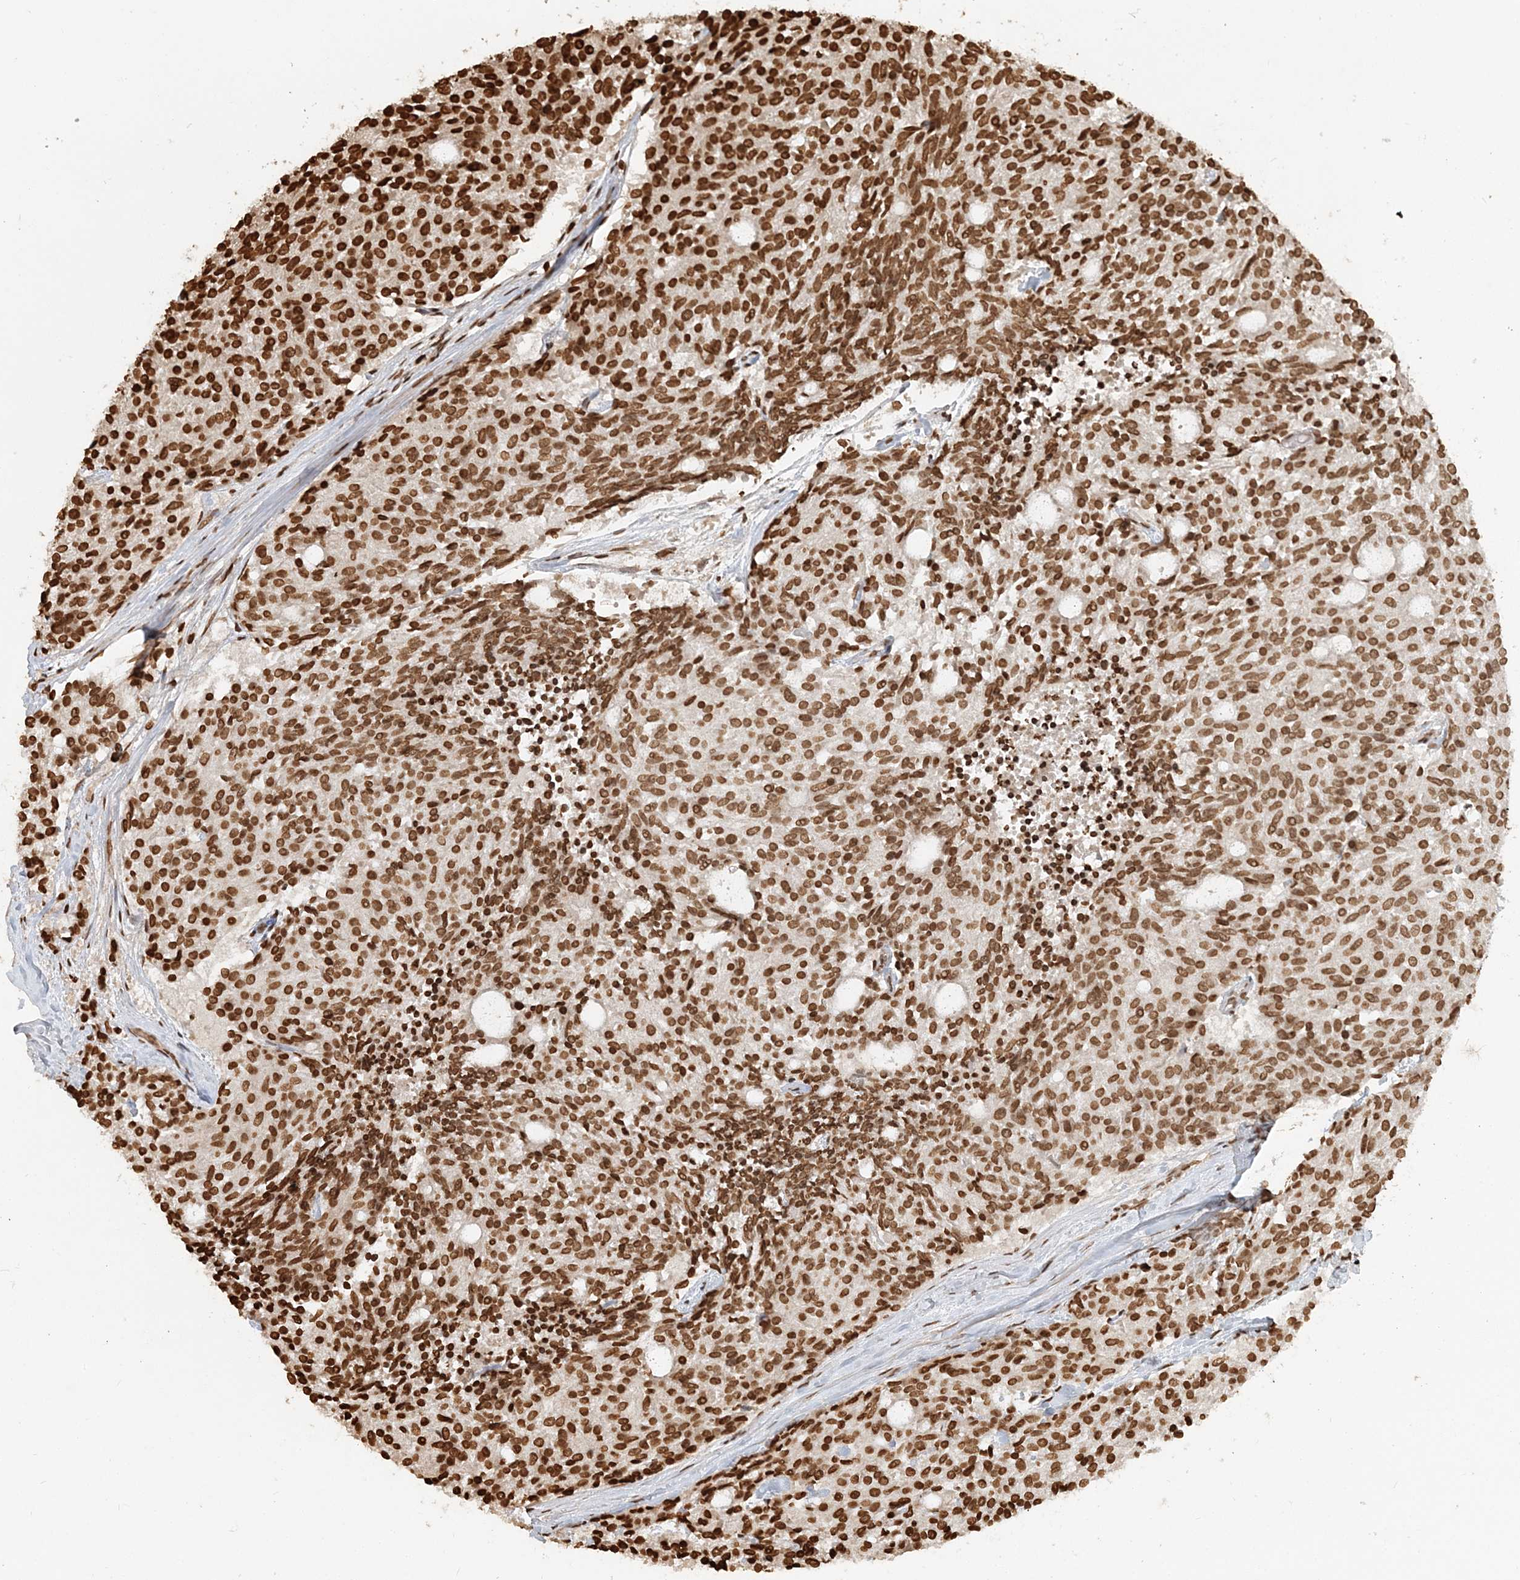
{"staining": {"intensity": "strong", "quantity": ">75%", "location": "nuclear"}, "tissue": "carcinoid", "cell_type": "Tumor cells", "image_type": "cancer", "snomed": [{"axis": "morphology", "description": "Carcinoid, malignant, NOS"}, {"axis": "topography", "description": "Pancreas"}], "caption": "Malignant carcinoid was stained to show a protein in brown. There is high levels of strong nuclear positivity in about >75% of tumor cells.", "gene": "H3-3B", "patient": {"sex": "female", "age": 54}}